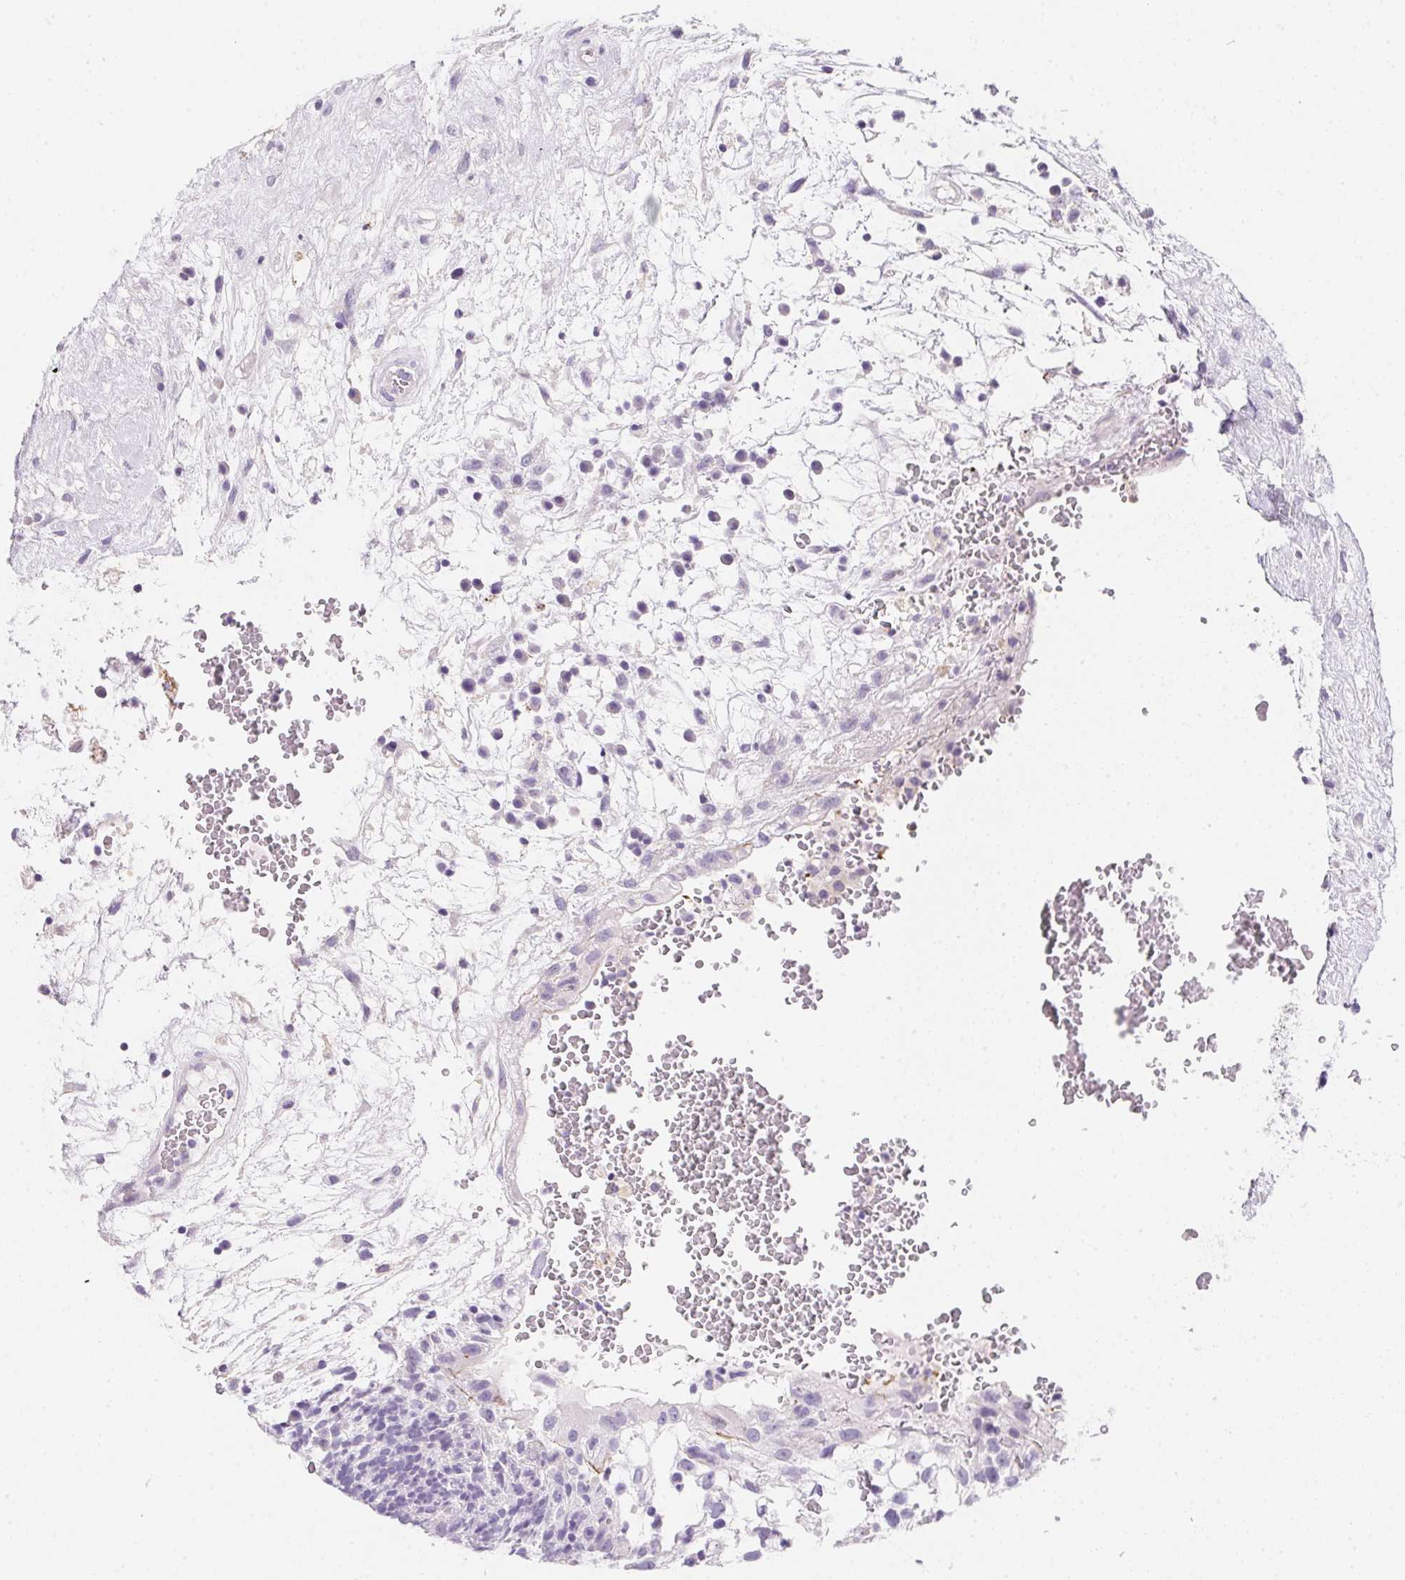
{"staining": {"intensity": "negative", "quantity": "none", "location": "none"}, "tissue": "testis cancer", "cell_type": "Tumor cells", "image_type": "cancer", "snomed": [{"axis": "morphology", "description": "Normal tissue, NOS"}, {"axis": "morphology", "description": "Carcinoma, Embryonal, NOS"}, {"axis": "topography", "description": "Testis"}], "caption": "This is an immunohistochemistry (IHC) image of human testis cancer (embryonal carcinoma). There is no positivity in tumor cells.", "gene": "AQP5", "patient": {"sex": "male", "age": 32}}